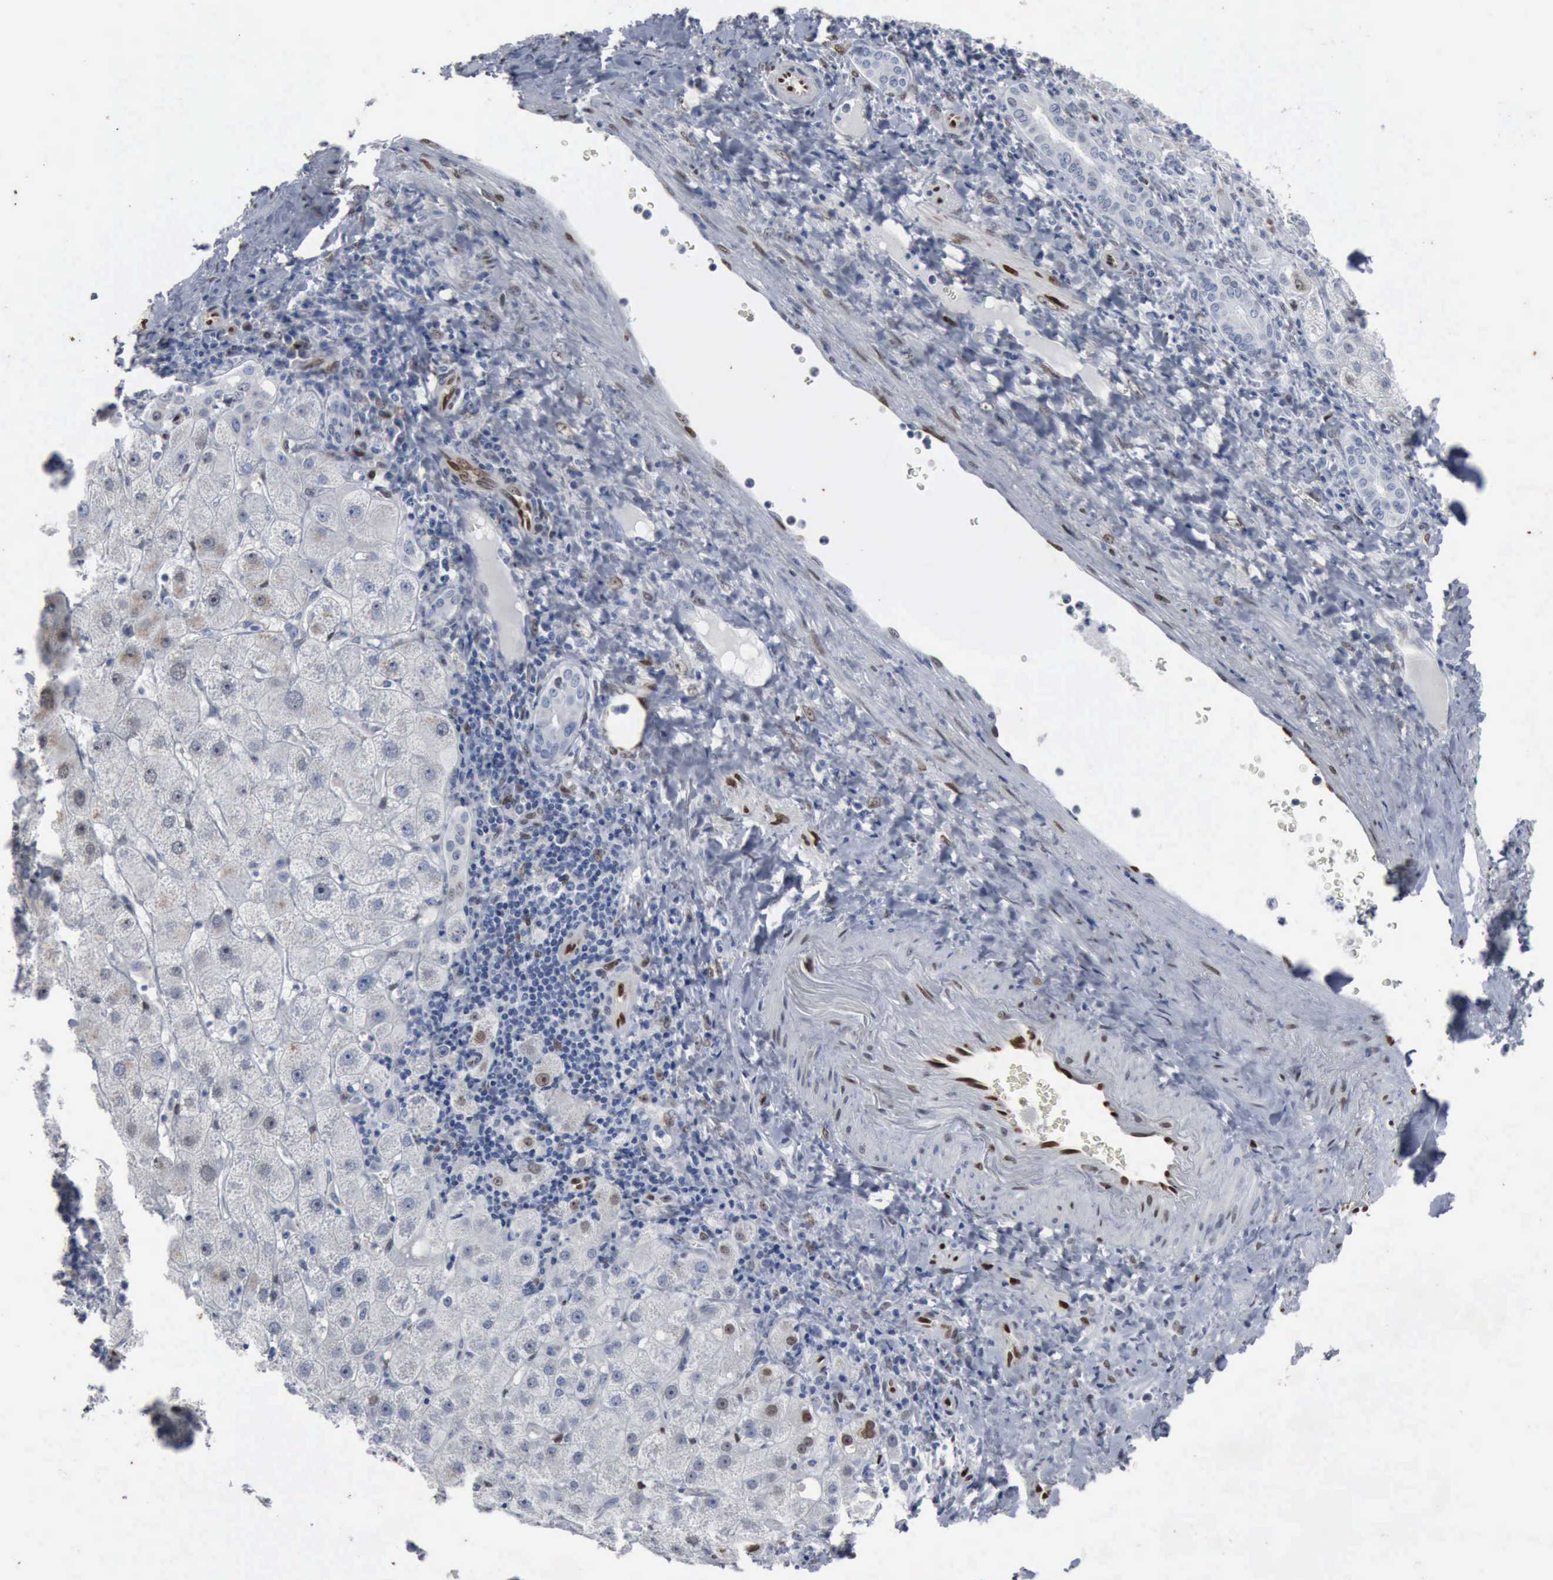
{"staining": {"intensity": "moderate", "quantity": "<25%", "location": "nuclear"}, "tissue": "liver cancer", "cell_type": "Tumor cells", "image_type": "cancer", "snomed": [{"axis": "morphology", "description": "Cholangiocarcinoma"}, {"axis": "topography", "description": "Liver"}], "caption": "Protein staining displays moderate nuclear staining in approximately <25% of tumor cells in cholangiocarcinoma (liver). Immunohistochemistry stains the protein in brown and the nuclei are stained blue.", "gene": "FGF2", "patient": {"sex": "female", "age": 79}}